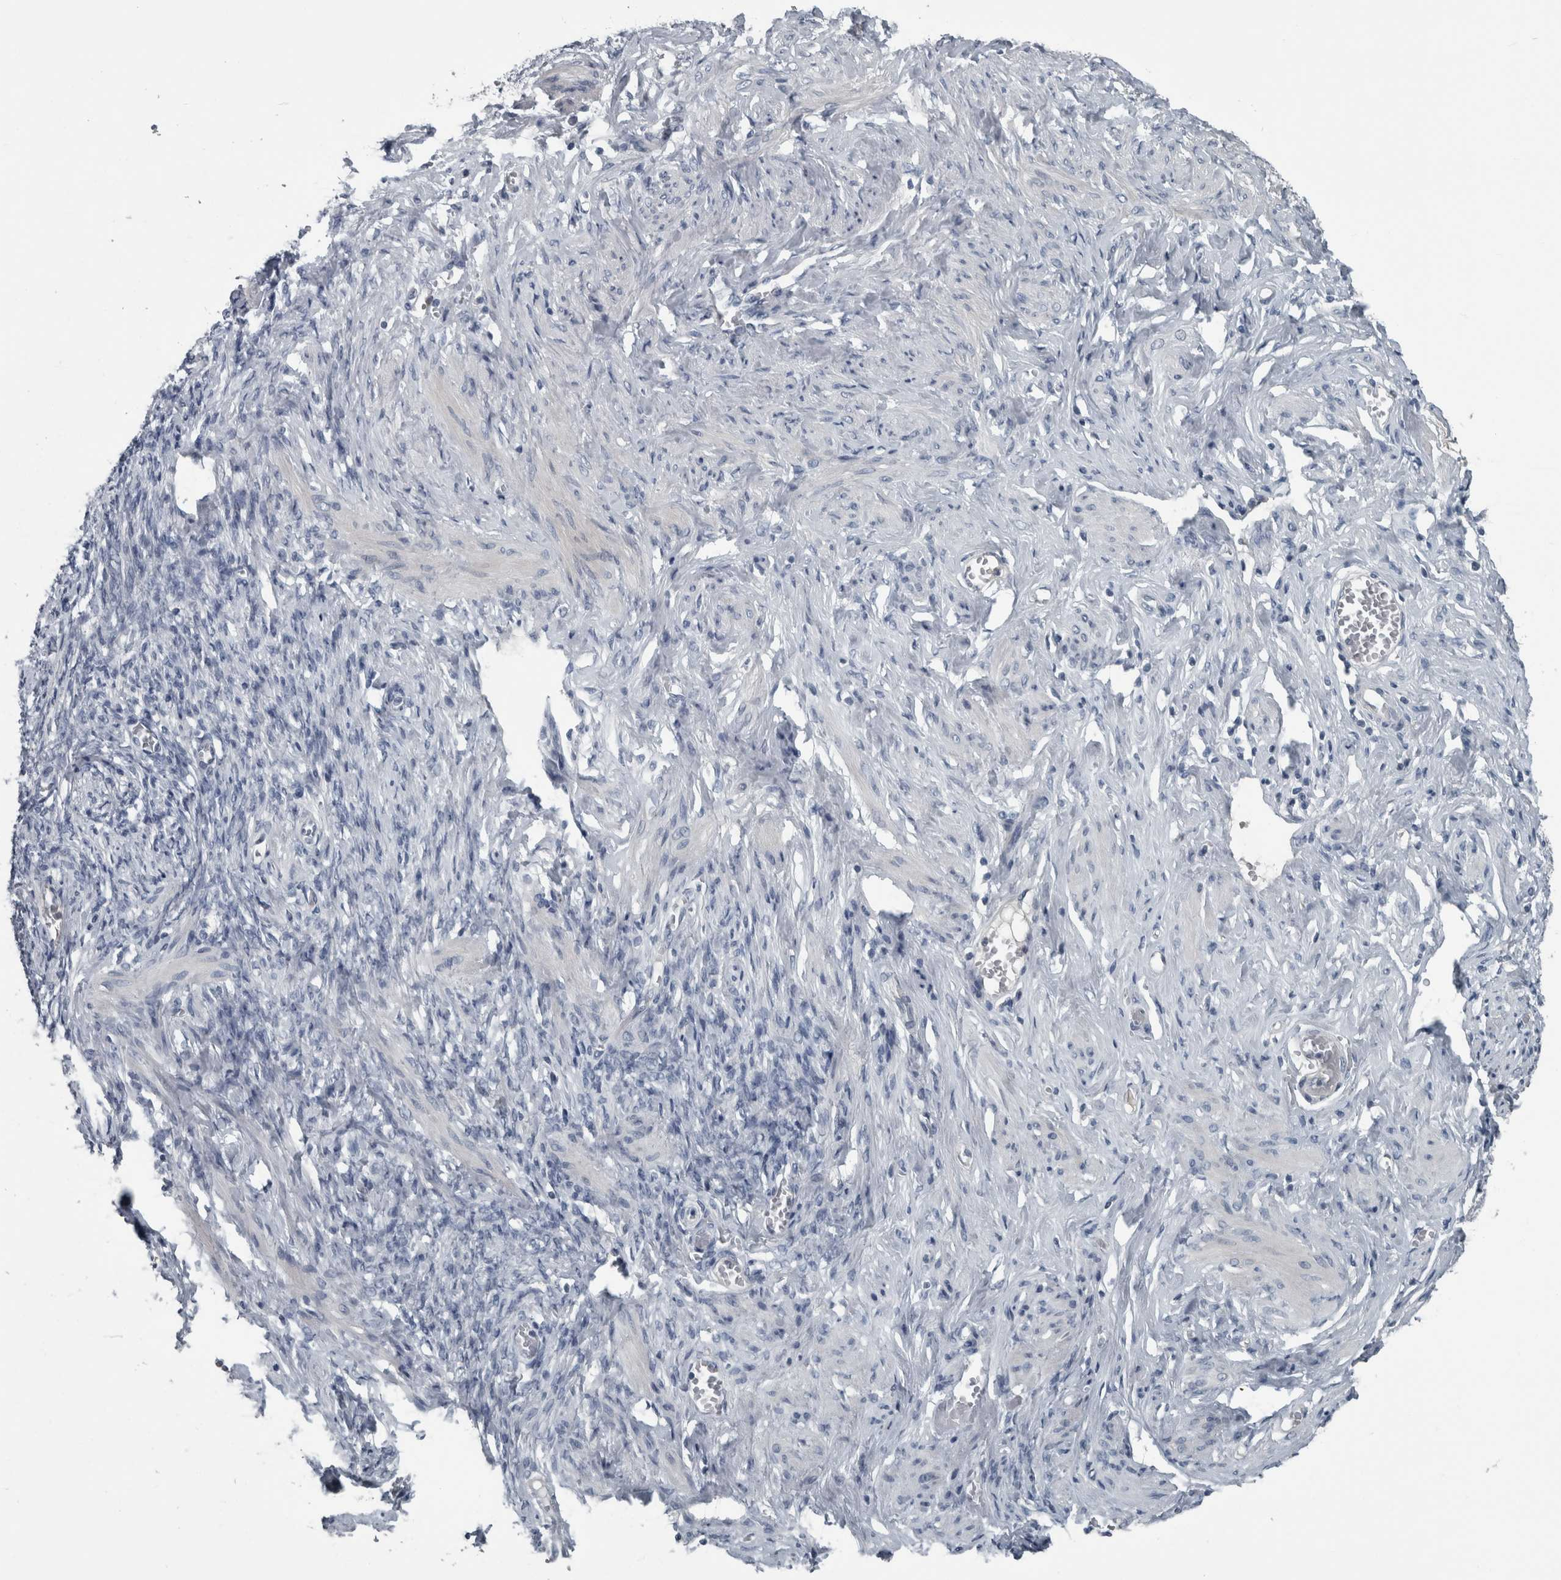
{"staining": {"intensity": "negative", "quantity": "none", "location": "none"}, "tissue": "adipose tissue", "cell_type": "Adipocytes", "image_type": "normal", "snomed": [{"axis": "morphology", "description": "Normal tissue, NOS"}, {"axis": "topography", "description": "Vascular tissue"}, {"axis": "topography", "description": "Fallopian tube"}, {"axis": "topography", "description": "Ovary"}], "caption": "High magnification brightfield microscopy of unremarkable adipose tissue stained with DAB (3,3'-diaminobenzidine) (brown) and counterstained with hematoxylin (blue): adipocytes show no significant expression.", "gene": "KRT20", "patient": {"sex": "female", "age": 67}}